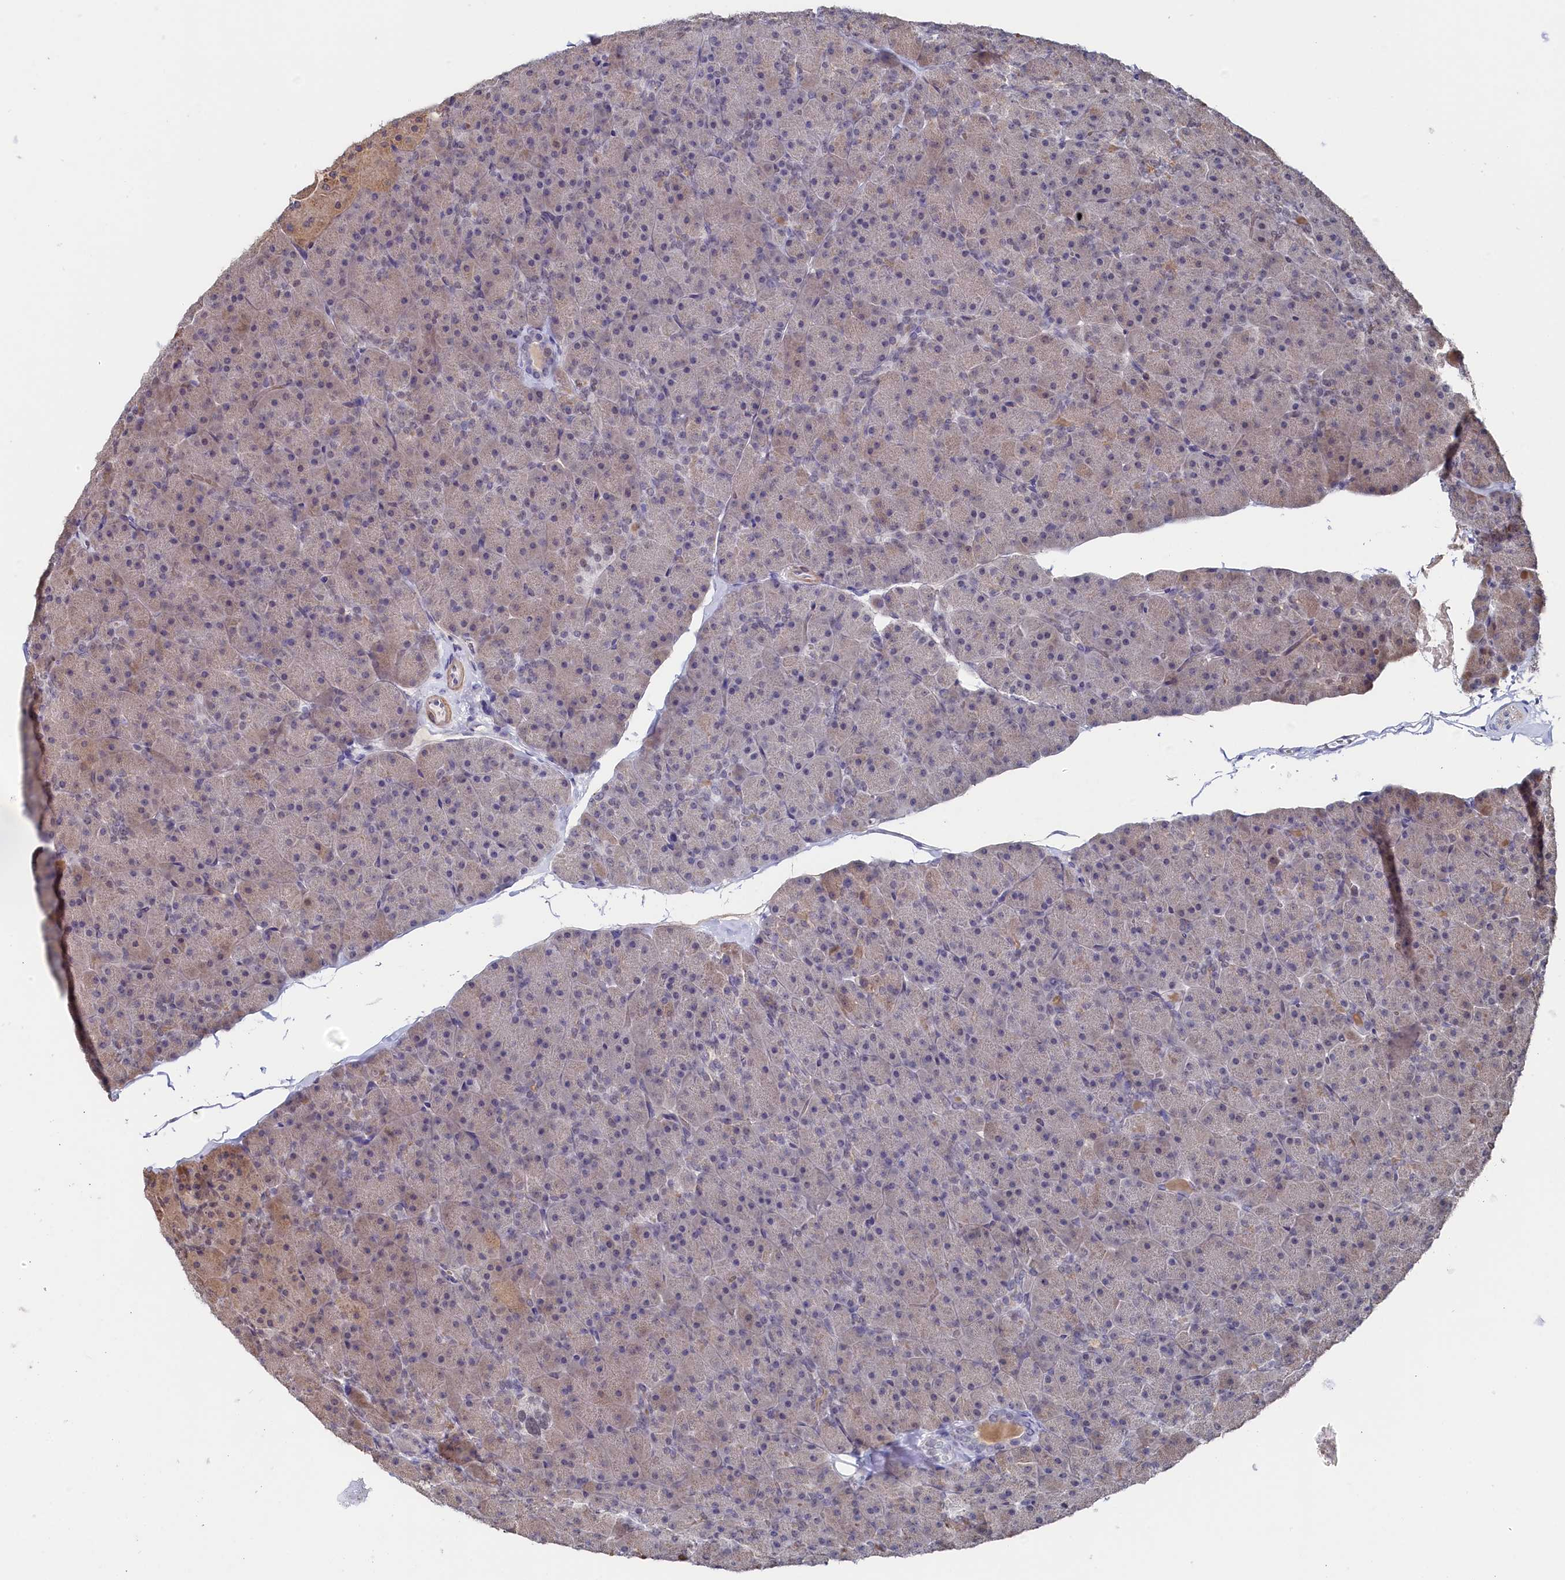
{"staining": {"intensity": "moderate", "quantity": "25%-75%", "location": "cytoplasmic/membranous"}, "tissue": "pancreas", "cell_type": "Exocrine glandular cells", "image_type": "normal", "snomed": [{"axis": "morphology", "description": "Normal tissue, NOS"}, {"axis": "topography", "description": "Pancreas"}], "caption": "Immunohistochemistry micrograph of benign pancreas: pancreas stained using IHC exhibits medium levels of moderate protein expression localized specifically in the cytoplasmic/membranous of exocrine glandular cells, appearing as a cytoplasmic/membranous brown color.", "gene": "TIGD4", "patient": {"sex": "male", "age": 36}}